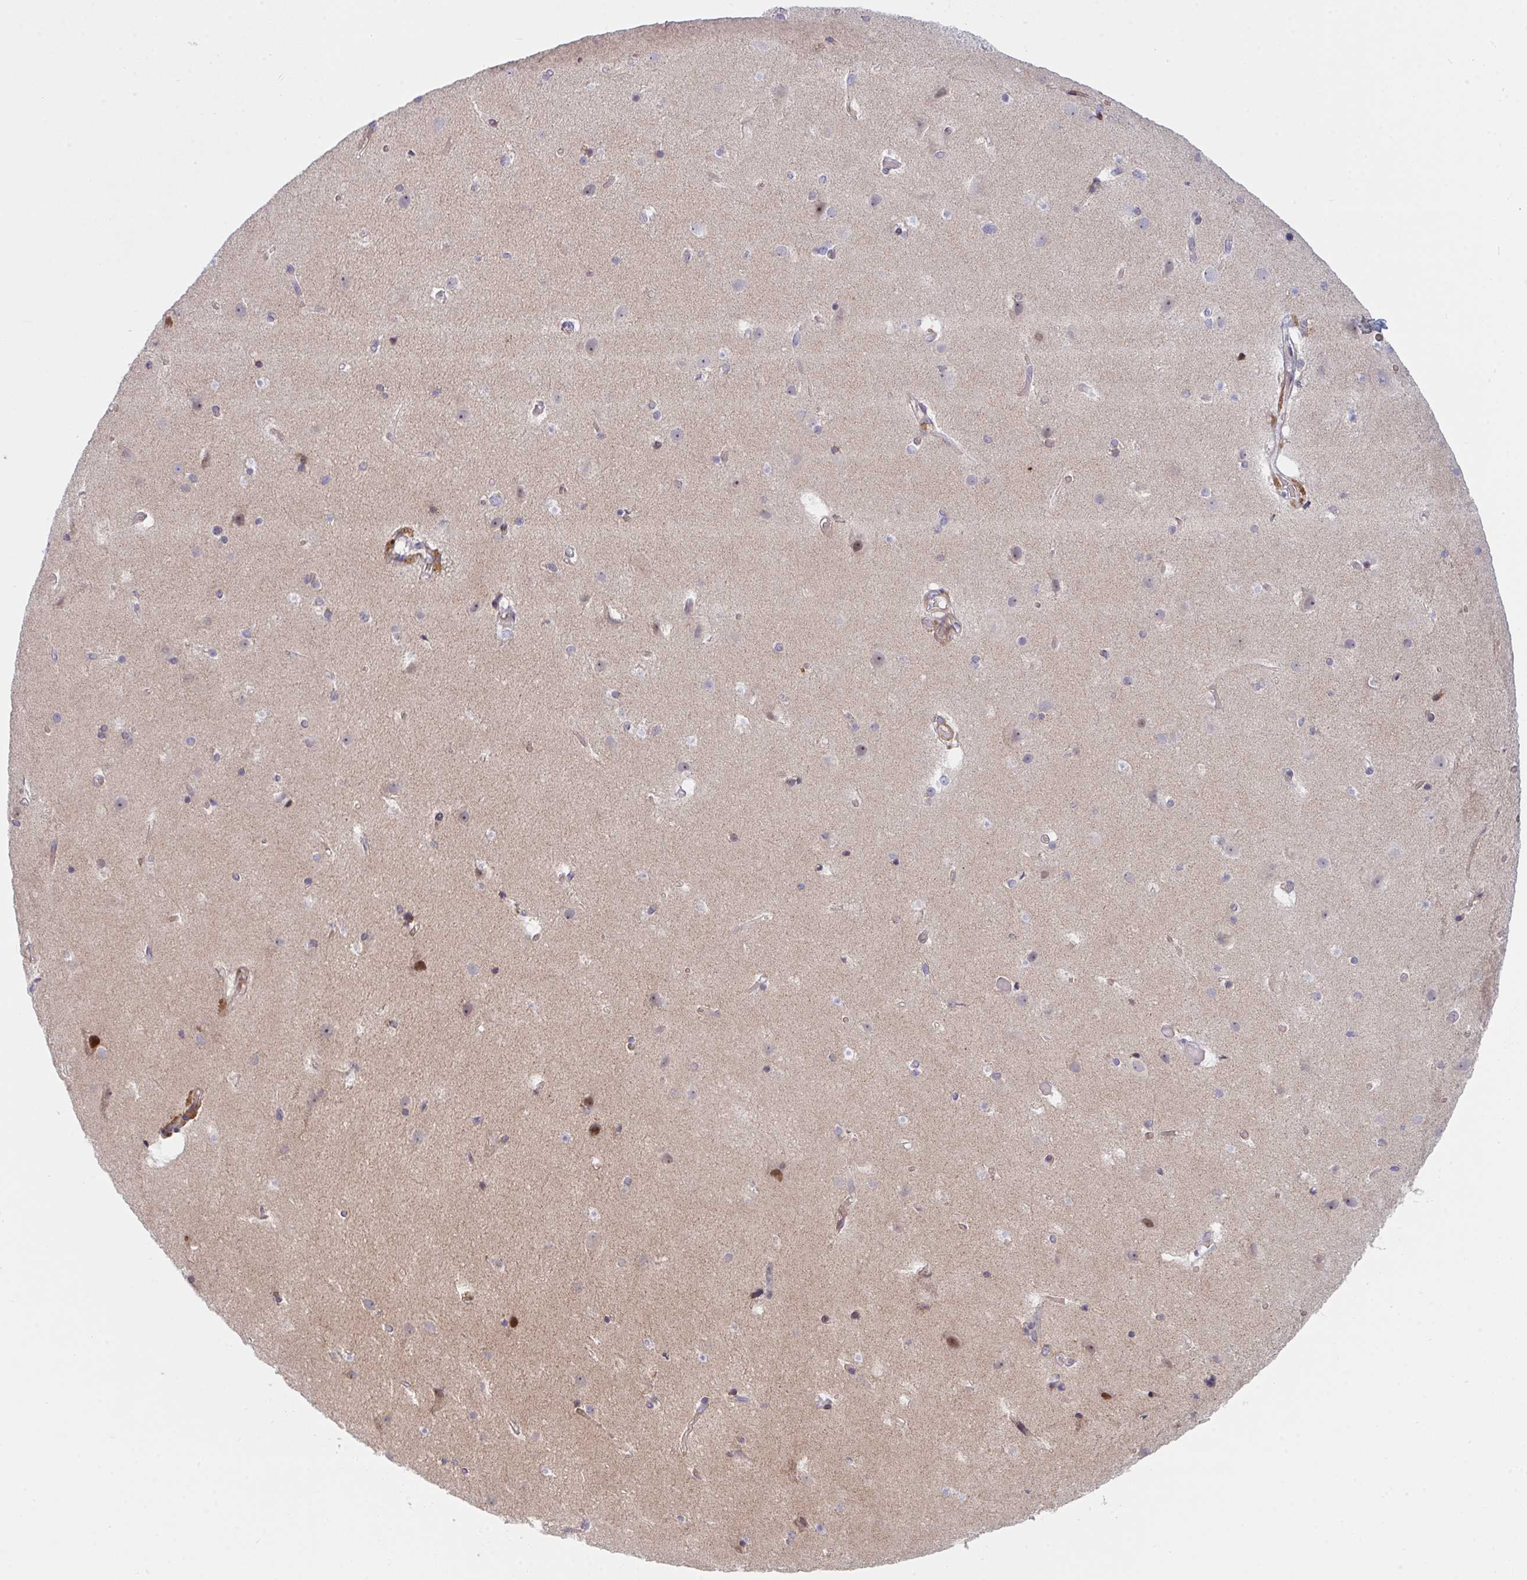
{"staining": {"intensity": "moderate", "quantity": "<25%", "location": "cytoplasmic/membranous"}, "tissue": "cerebral cortex", "cell_type": "Endothelial cells", "image_type": "normal", "snomed": [{"axis": "morphology", "description": "Normal tissue, NOS"}, {"axis": "topography", "description": "Cerebral cortex"}], "caption": "Human cerebral cortex stained with a brown dye demonstrates moderate cytoplasmic/membranous positive staining in about <25% of endothelial cells.", "gene": "TNFSF4", "patient": {"sex": "female", "age": 52}}